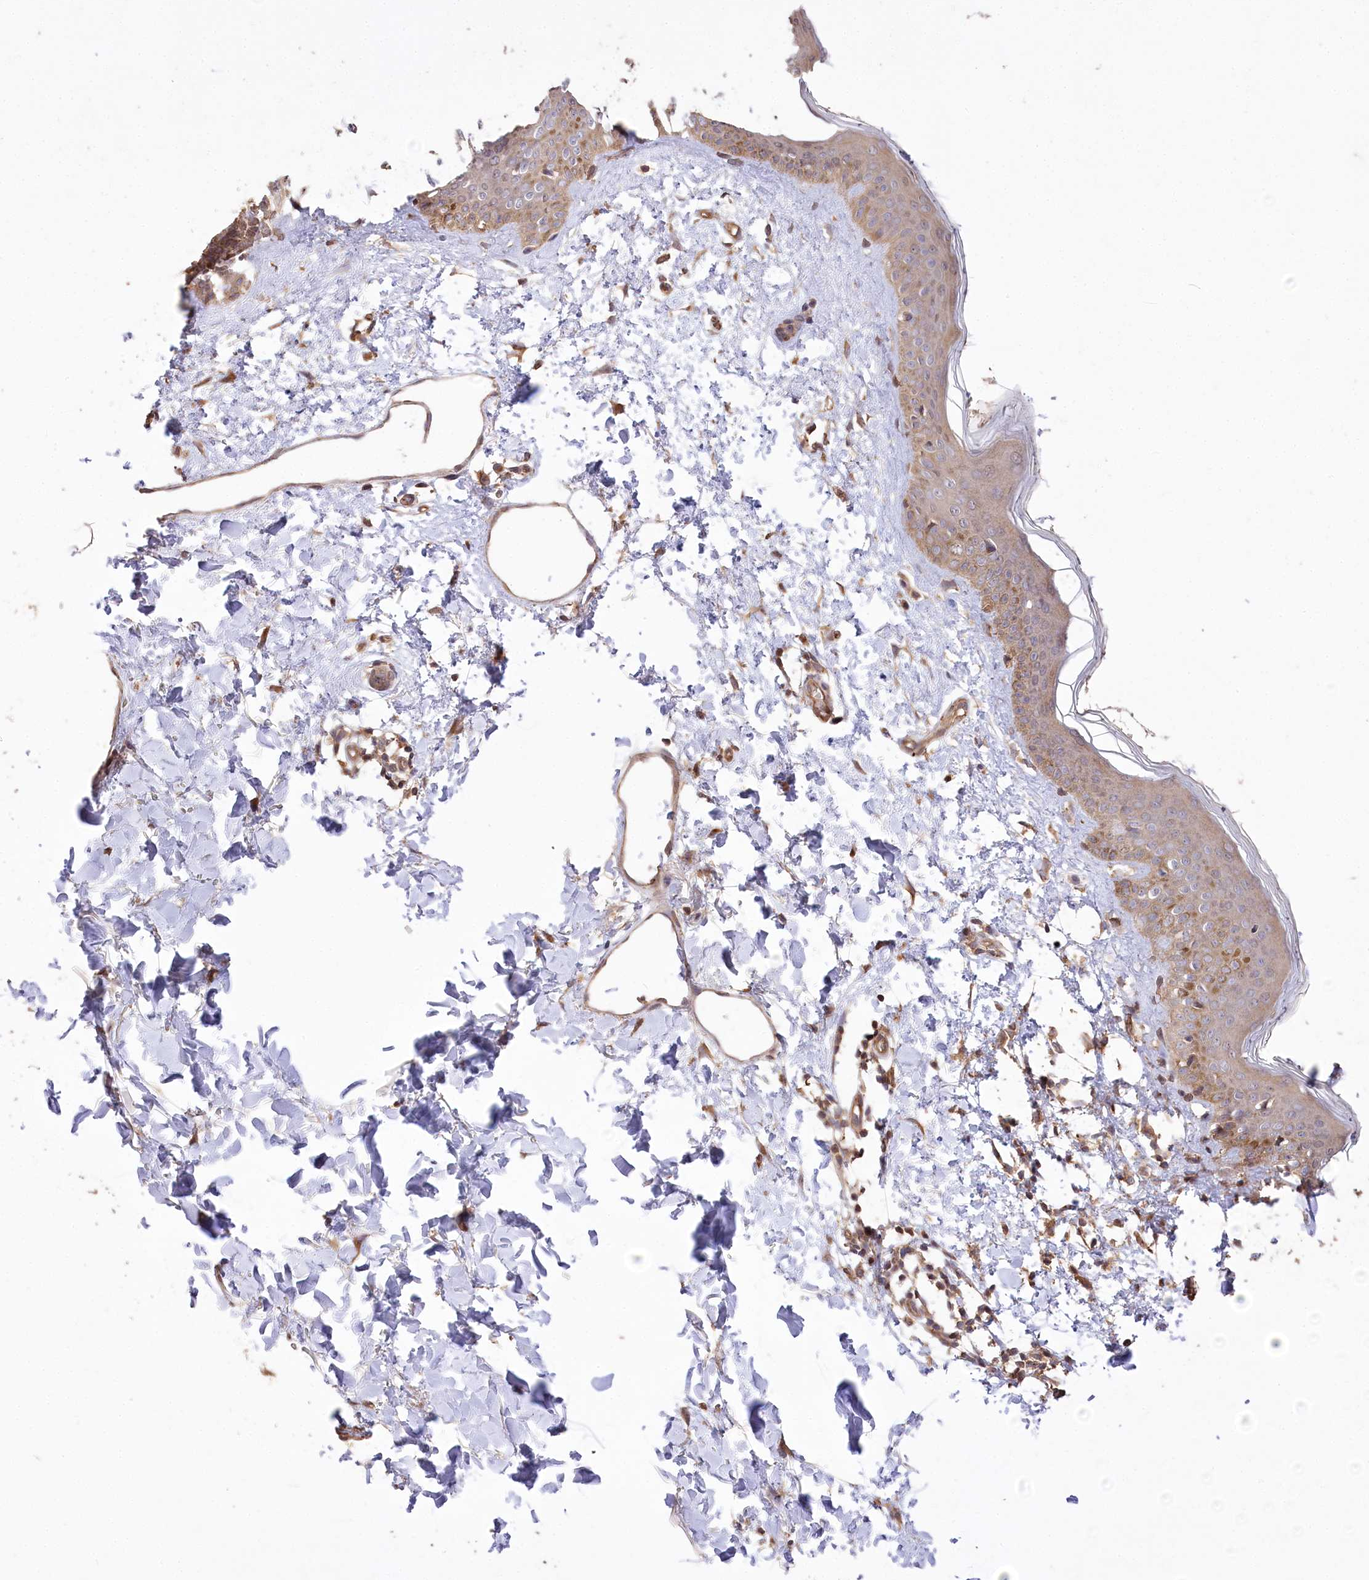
{"staining": {"intensity": "moderate", "quantity": ">75%", "location": "cytoplasmic/membranous"}, "tissue": "skin", "cell_type": "Fibroblasts", "image_type": "normal", "snomed": [{"axis": "morphology", "description": "Normal tissue, NOS"}, {"axis": "topography", "description": "Skin"}], "caption": "This micrograph demonstrates normal skin stained with immunohistochemistry (IHC) to label a protein in brown. The cytoplasmic/membranous of fibroblasts show moderate positivity for the protein. Nuclei are counter-stained blue.", "gene": "PRSS53", "patient": {"sex": "female", "age": 58}}